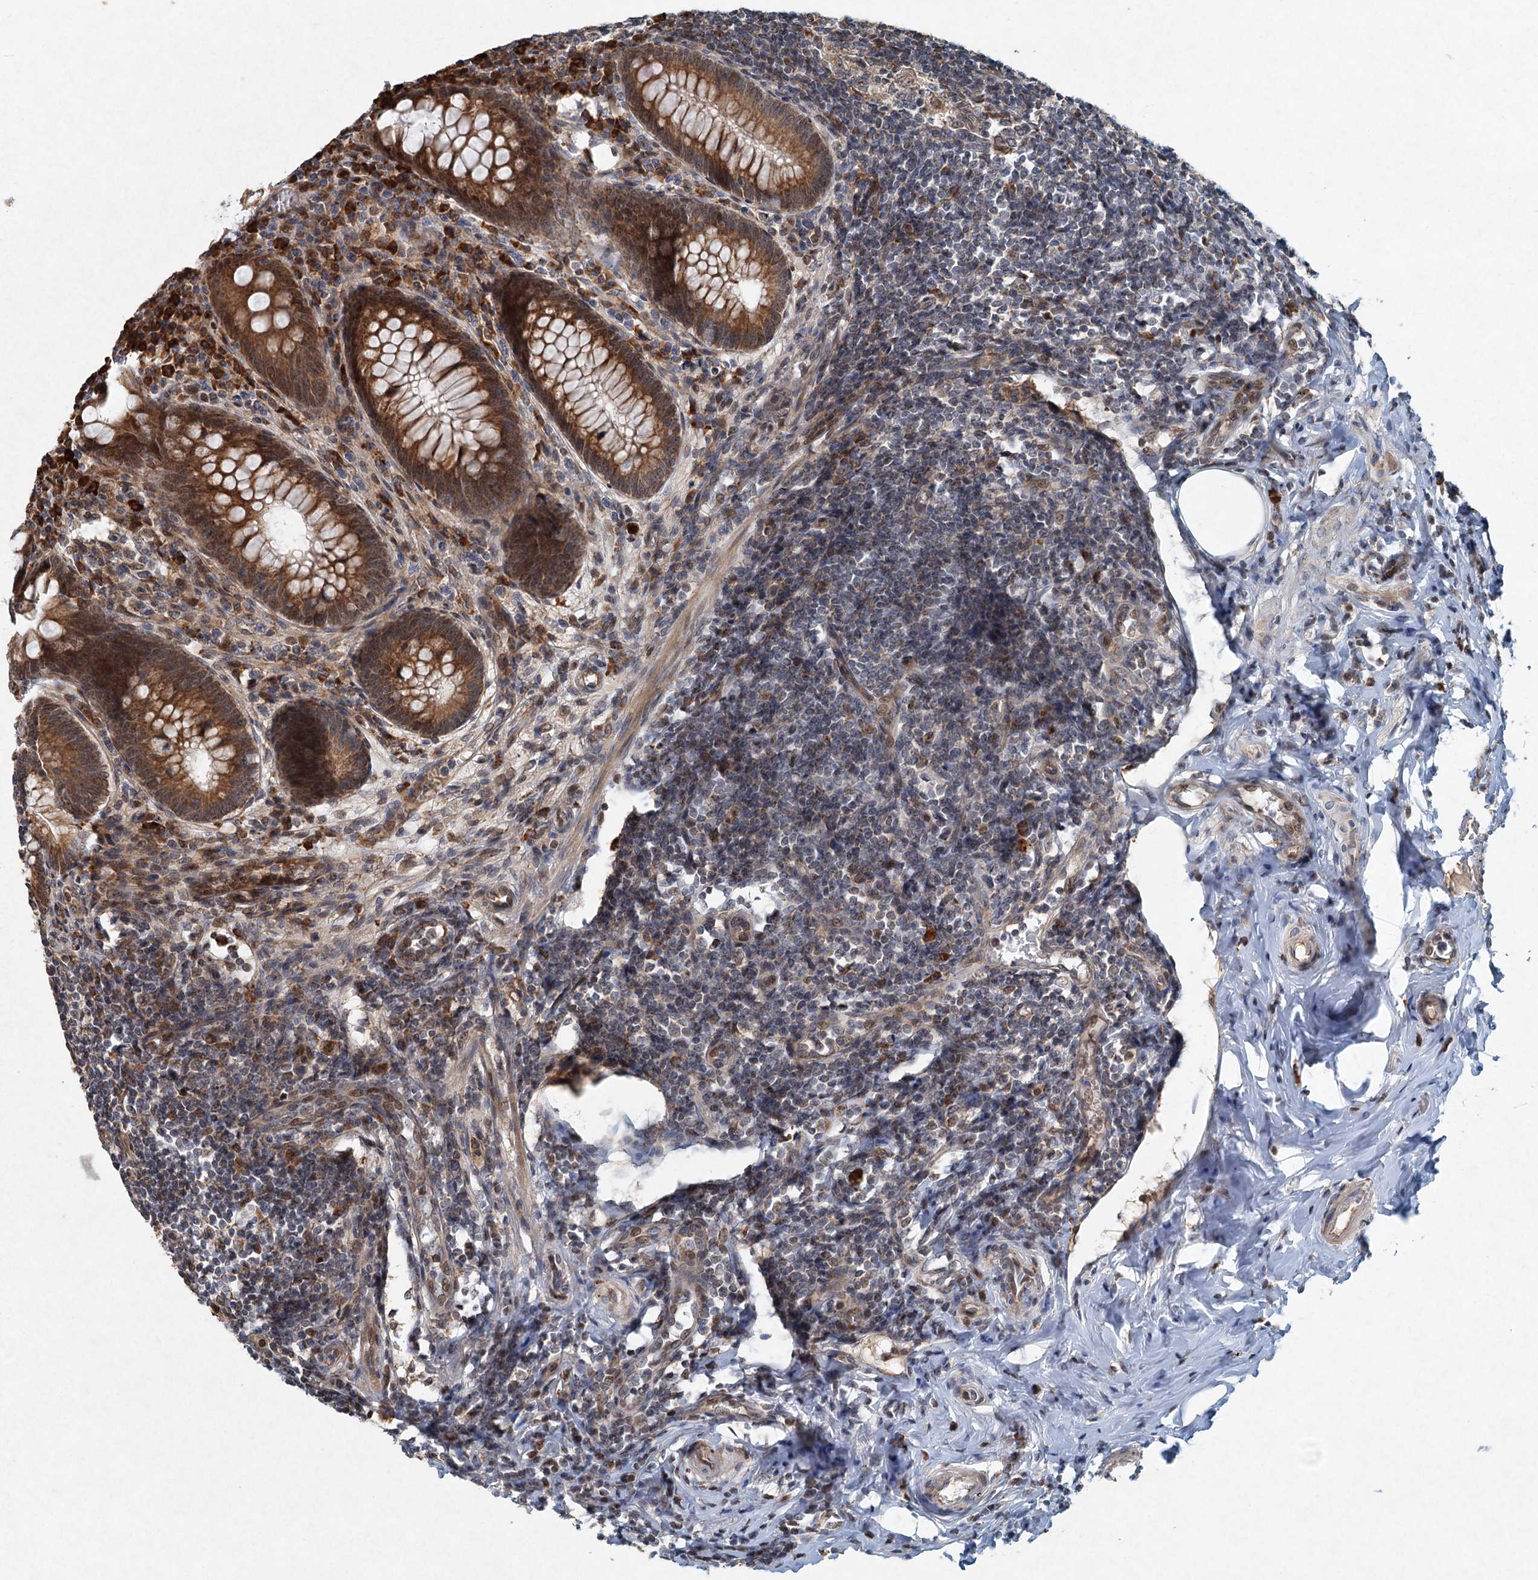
{"staining": {"intensity": "moderate", "quantity": ">75%", "location": "cytoplasmic/membranous"}, "tissue": "appendix", "cell_type": "Glandular cells", "image_type": "normal", "snomed": [{"axis": "morphology", "description": "Normal tissue, NOS"}, {"axis": "topography", "description": "Appendix"}], "caption": "Appendix stained with immunohistochemistry reveals moderate cytoplasmic/membranous positivity in approximately >75% of glandular cells. (brown staining indicates protein expression, while blue staining denotes nuclei).", "gene": "SRPX2", "patient": {"sex": "female", "age": 33}}